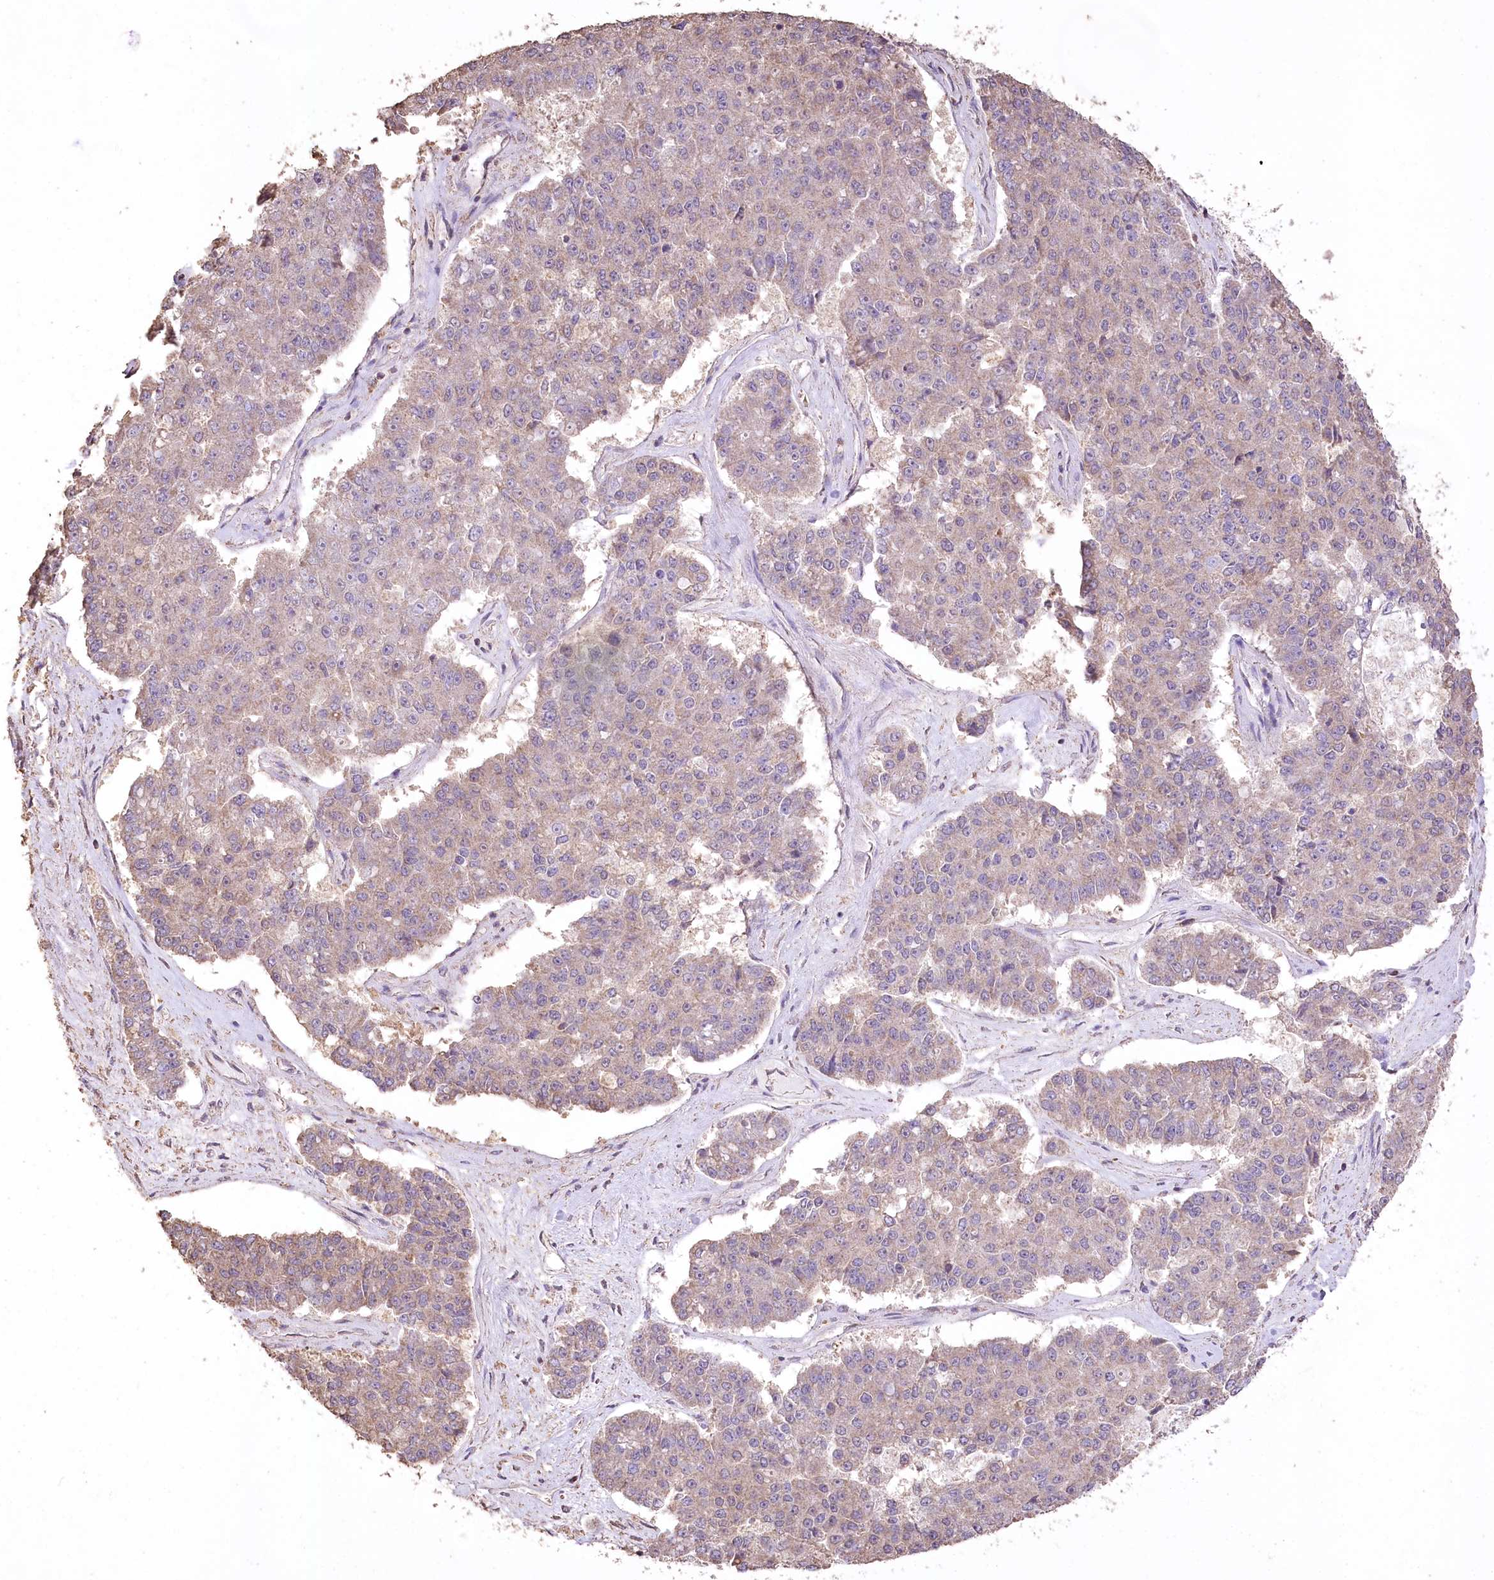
{"staining": {"intensity": "weak", "quantity": "<25%", "location": "cytoplasmic/membranous"}, "tissue": "pancreatic cancer", "cell_type": "Tumor cells", "image_type": "cancer", "snomed": [{"axis": "morphology", "description": "Adenocarcinoma, NOS"}, {"axis": "topography", "description": "Pancreas"}], "caption": "An immunohistochemistry histopathology image of pancreatic adenocarcinoma is shown. There is no staining in tumor cells of pancreatic adenocarcinoma. Nuclei are stained in blue.", "gene": "IREB2", "patient": {"sex": "male", "age": 50}}